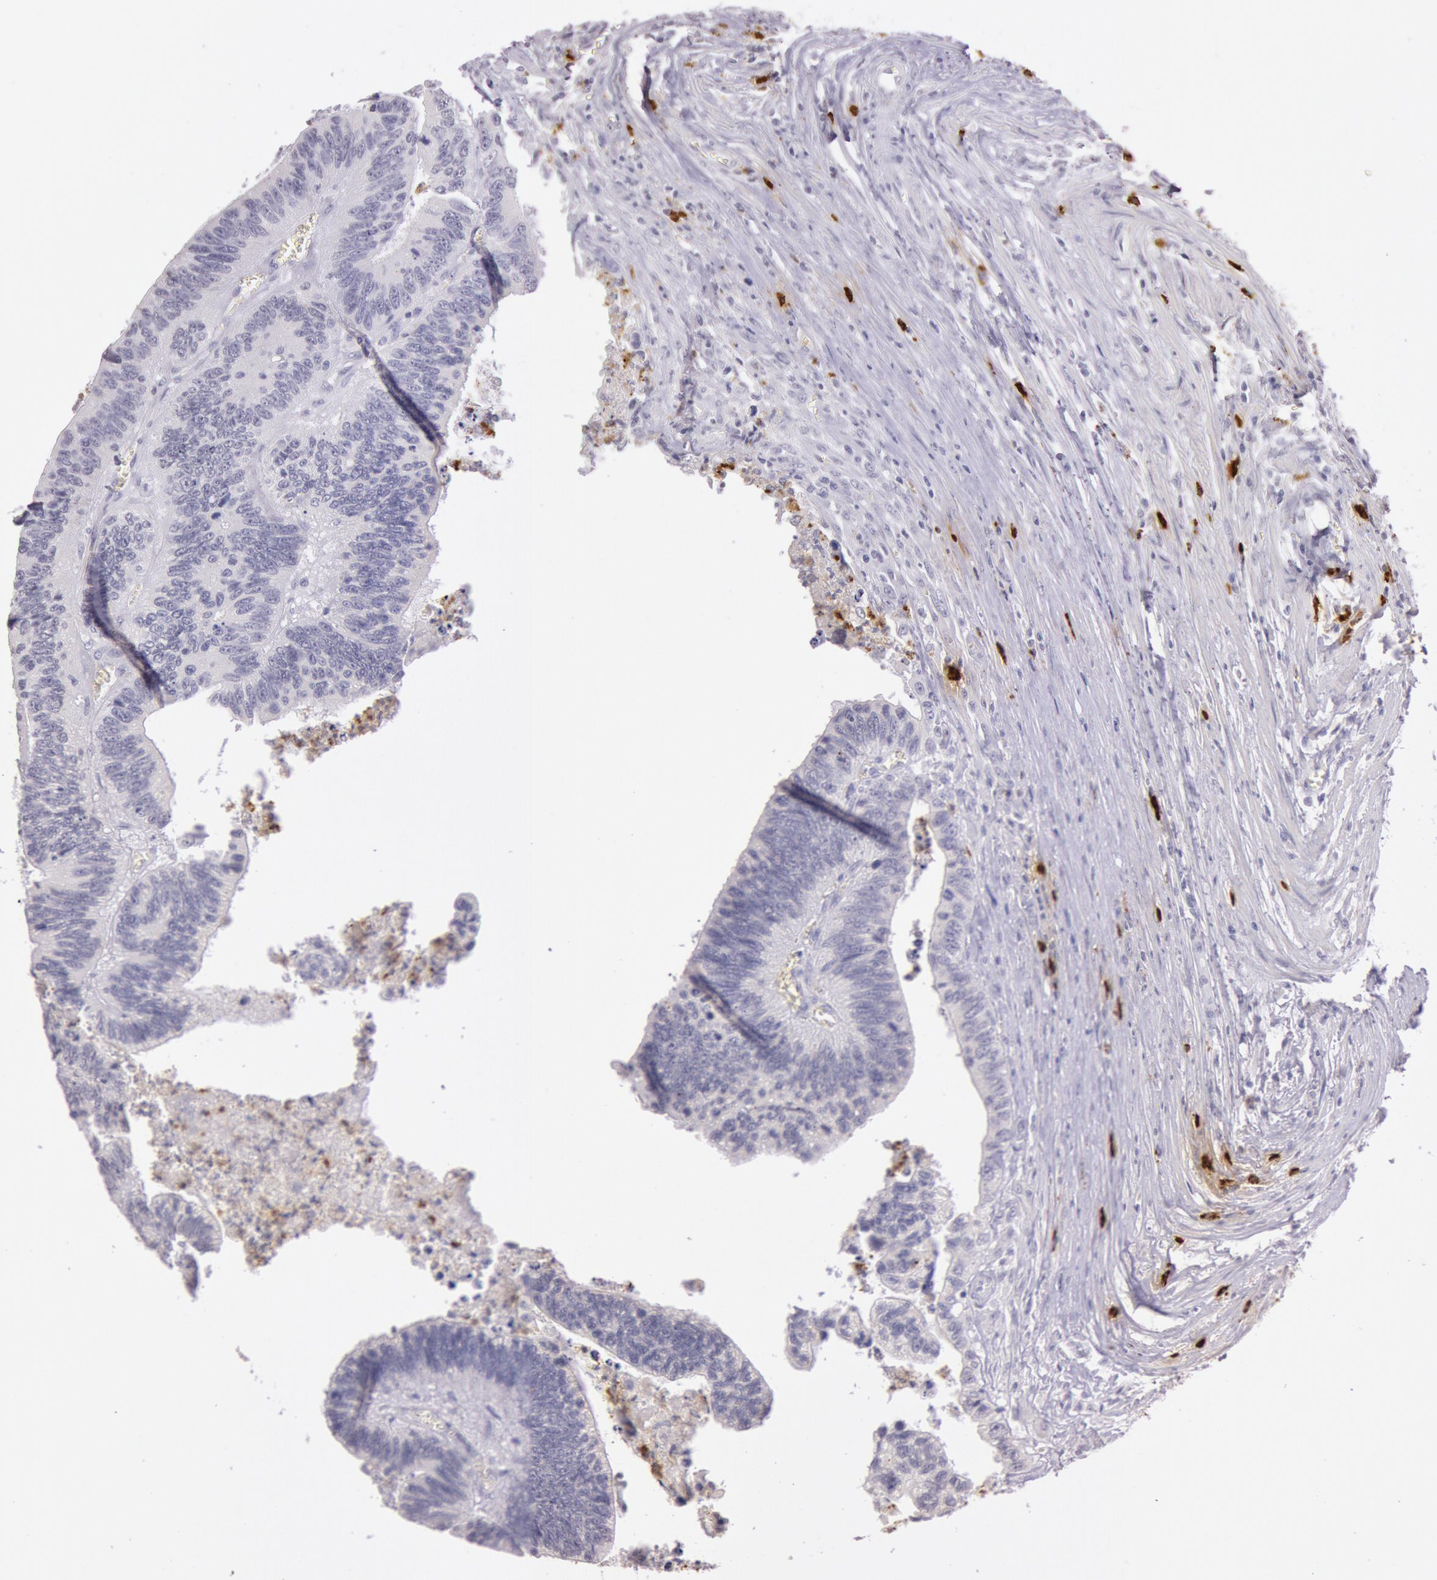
{"staining": {"intensity": "negative", "quantity": "none", "location": "none"}, "tissue": "colorectal cancer", "cell_type": "Tumor cells", "image_type": "cancer", "snomed": [{"axis": "morphology", "description": "Adenocarcinoma, NOS"}, {"axis": "topography", "description": "Colon"}], "caption": "Adenocarcinoma (colorectal) was stained to show a protein in brown. There is no significant positivity in tumor cells.", "gene": "KDM6A", "patient": {"sex": "male", "age": 72}}